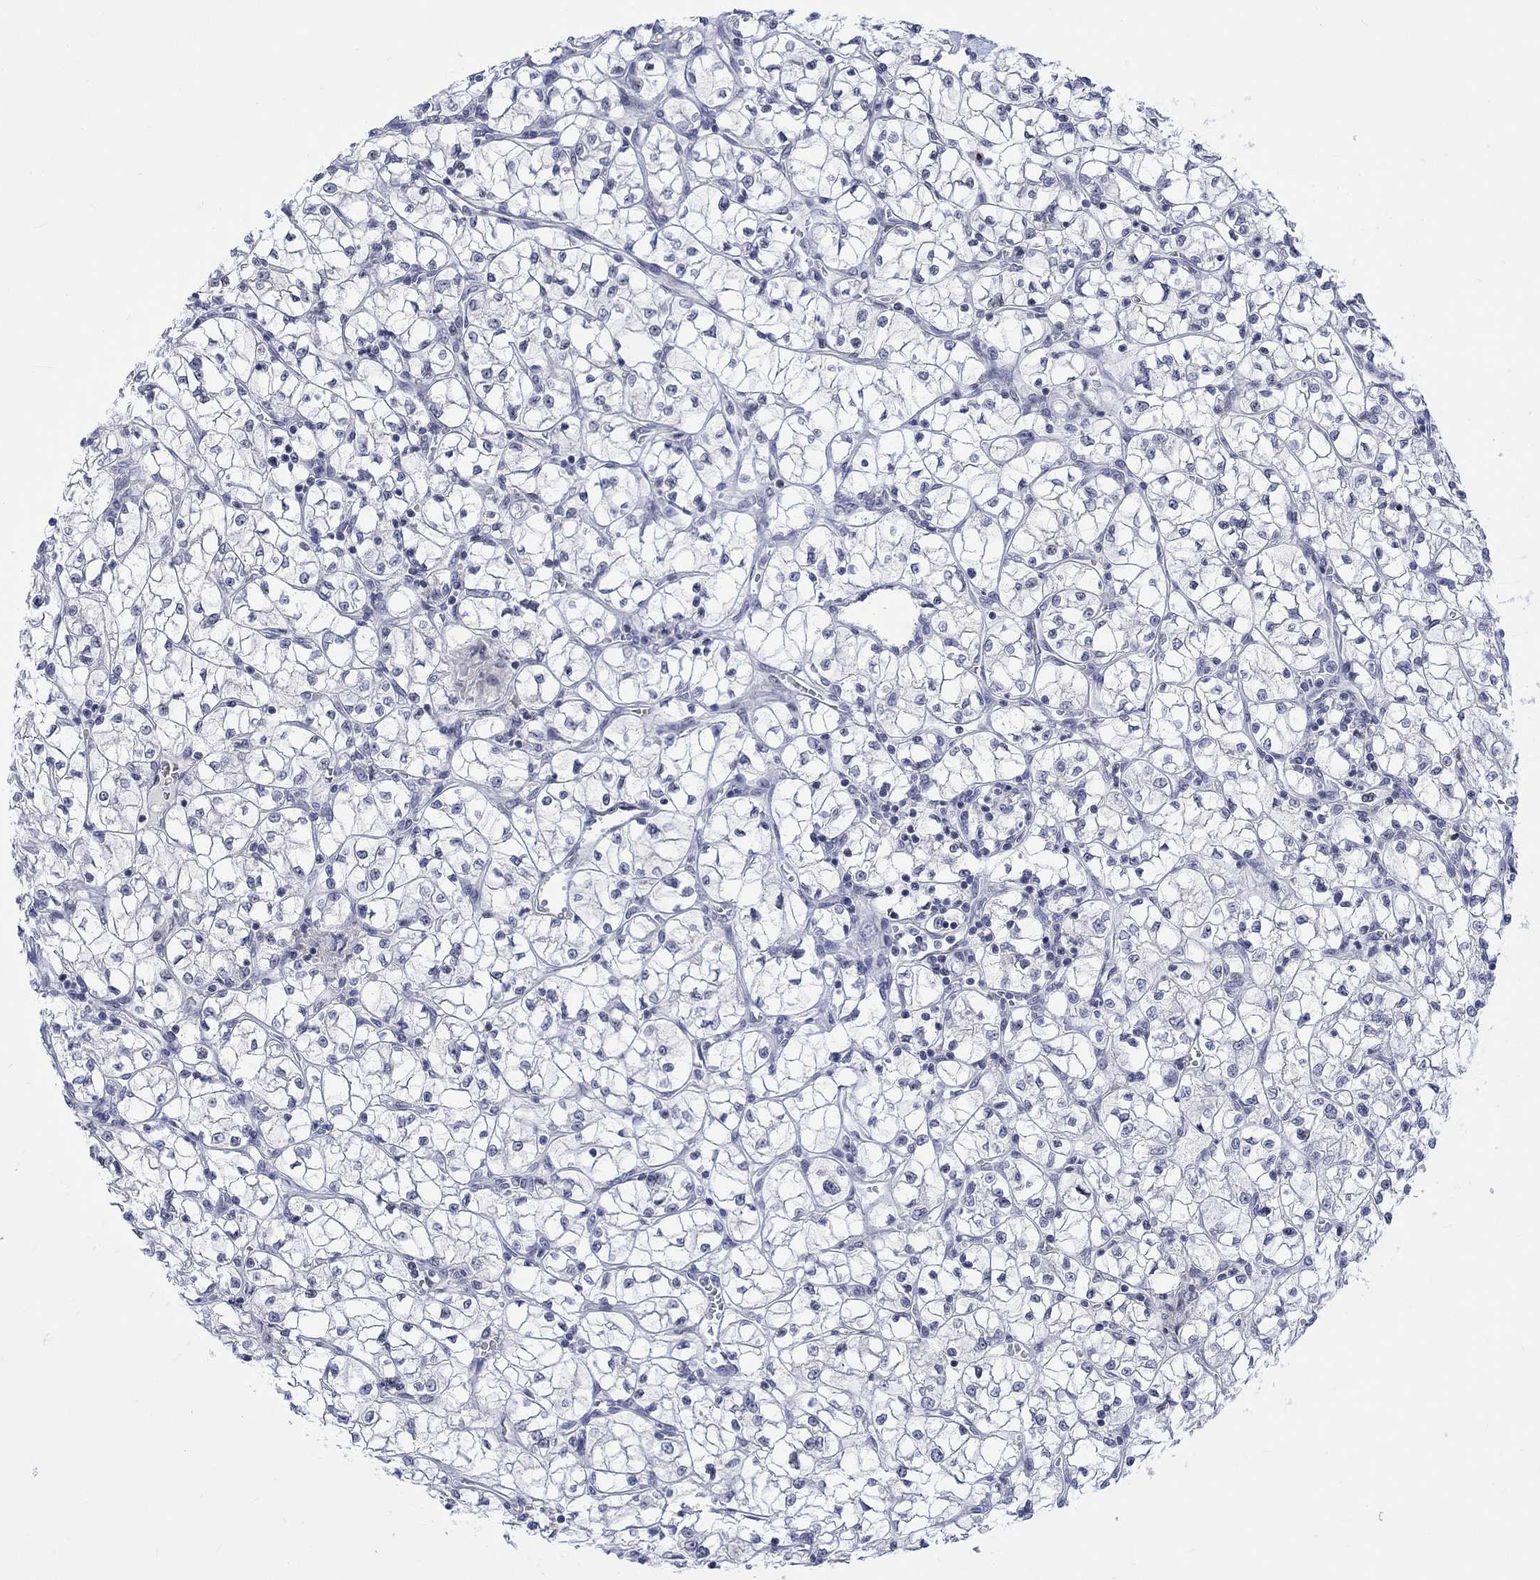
{"staining": {"intensity": "negative", "quantity": "none", "location": "none"}, "tissue": "renal cancer", "cell_type": "Tumor cells", "image_type": "cancer", "snomed": [{"axis": "morphology", "description": "Adenocarcinoma, NOS"}, {"axis": "topography", "description": "Kidney"}], "caption": "There is no significant staining in tumor cells of adenocarcinoma (renal).", "gene": "DCX", "patient": {"sex": "female", "age": 64}}